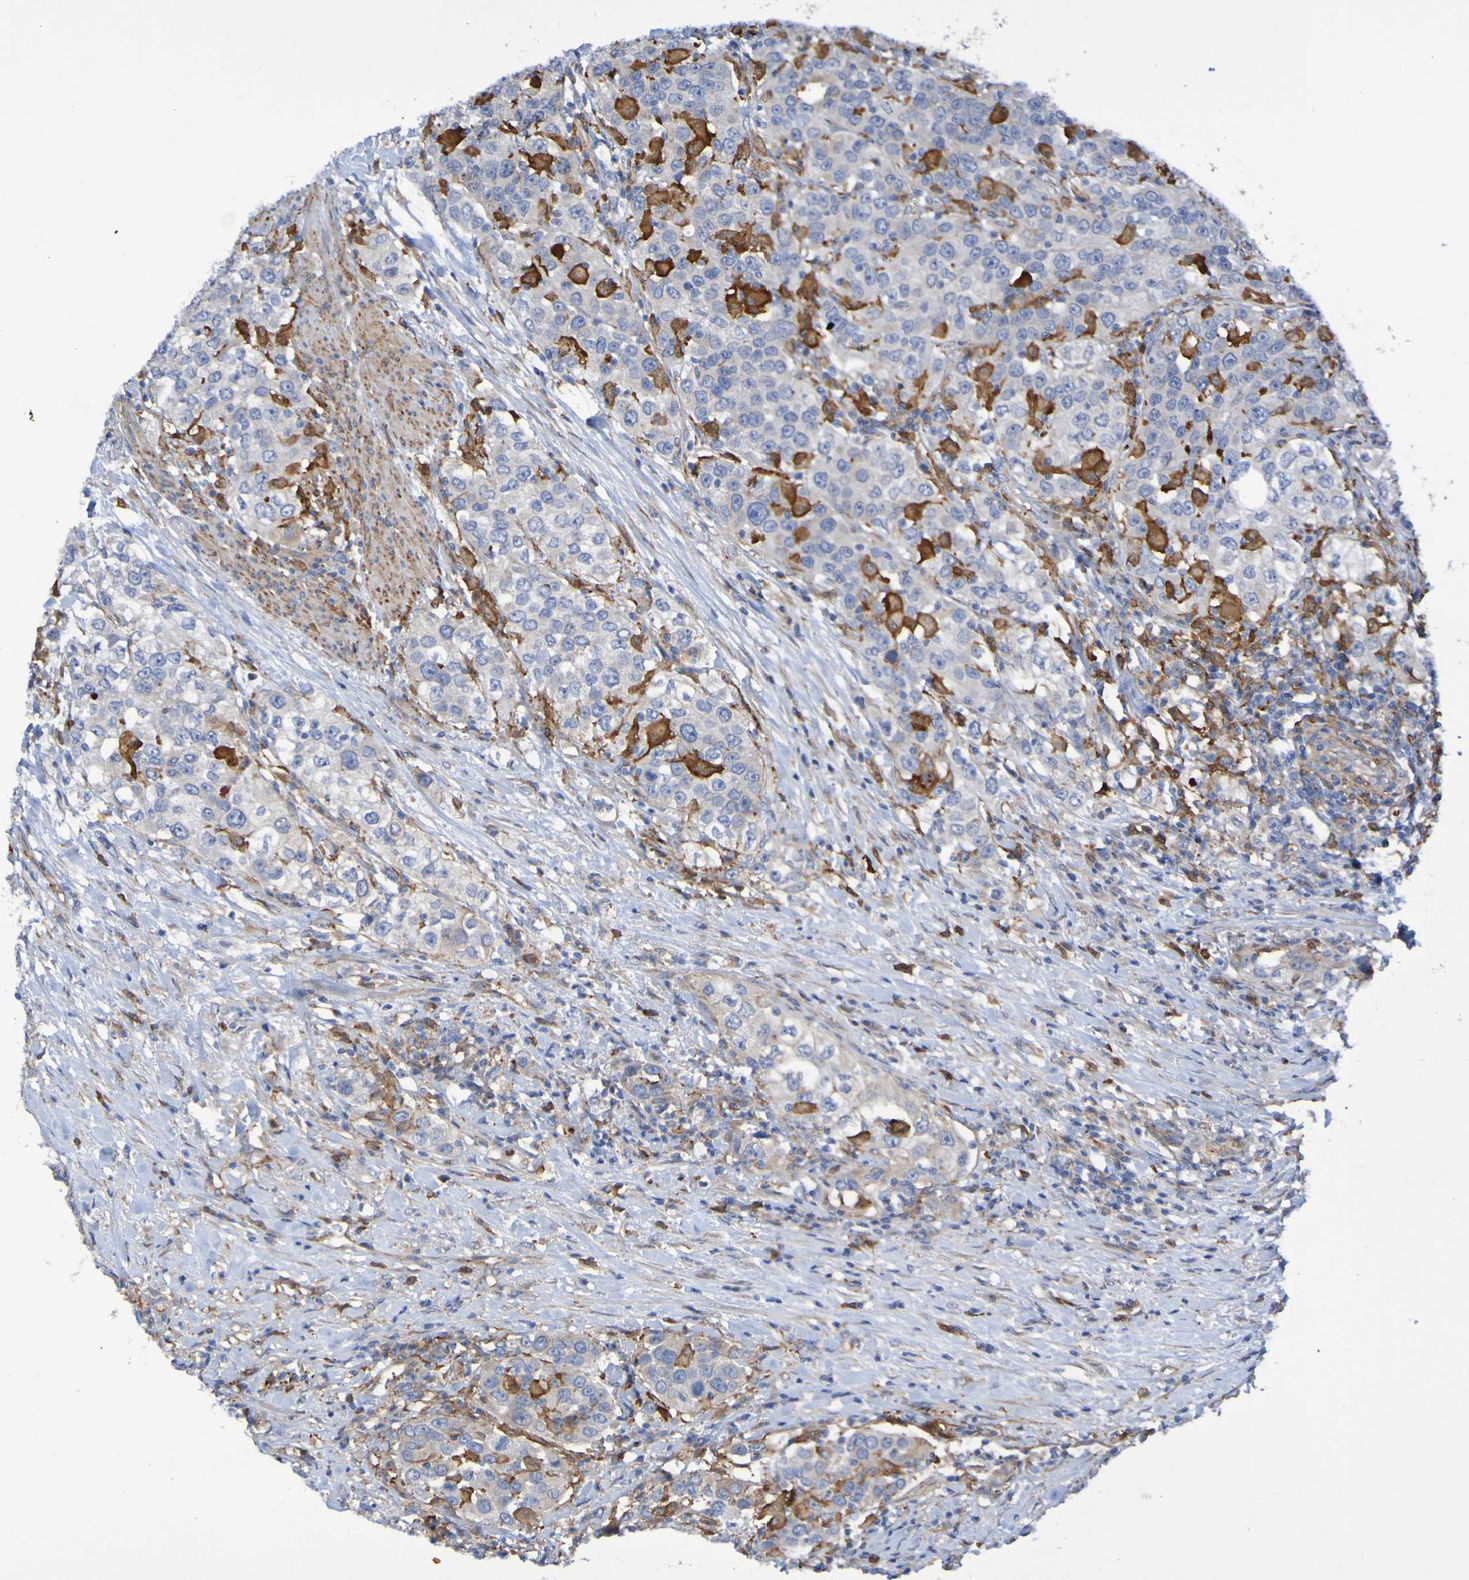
{"staining": {"intensity": "strong", "quantity": "<25%", "location": "cytoplasmic/membranous"}, "tissue": "urothelial cancer", "cell_type": "Tumor cells", "image_type": "cancer", "snomed": [{"axis": "morphology", "description": "Urothelial carcinoma, High grade"}, {"axis": "topography", "description": "Urinary bladder"}], "caption": "An immunohistochemistry image of neoplastic tissue is shown. Protein staining in brown labels strong cytoplasmic/membranous positivity in urothelial cancer within tumor cells.", "gene": "SCRG1", "patient": {"sex": "female", "age": 80}}